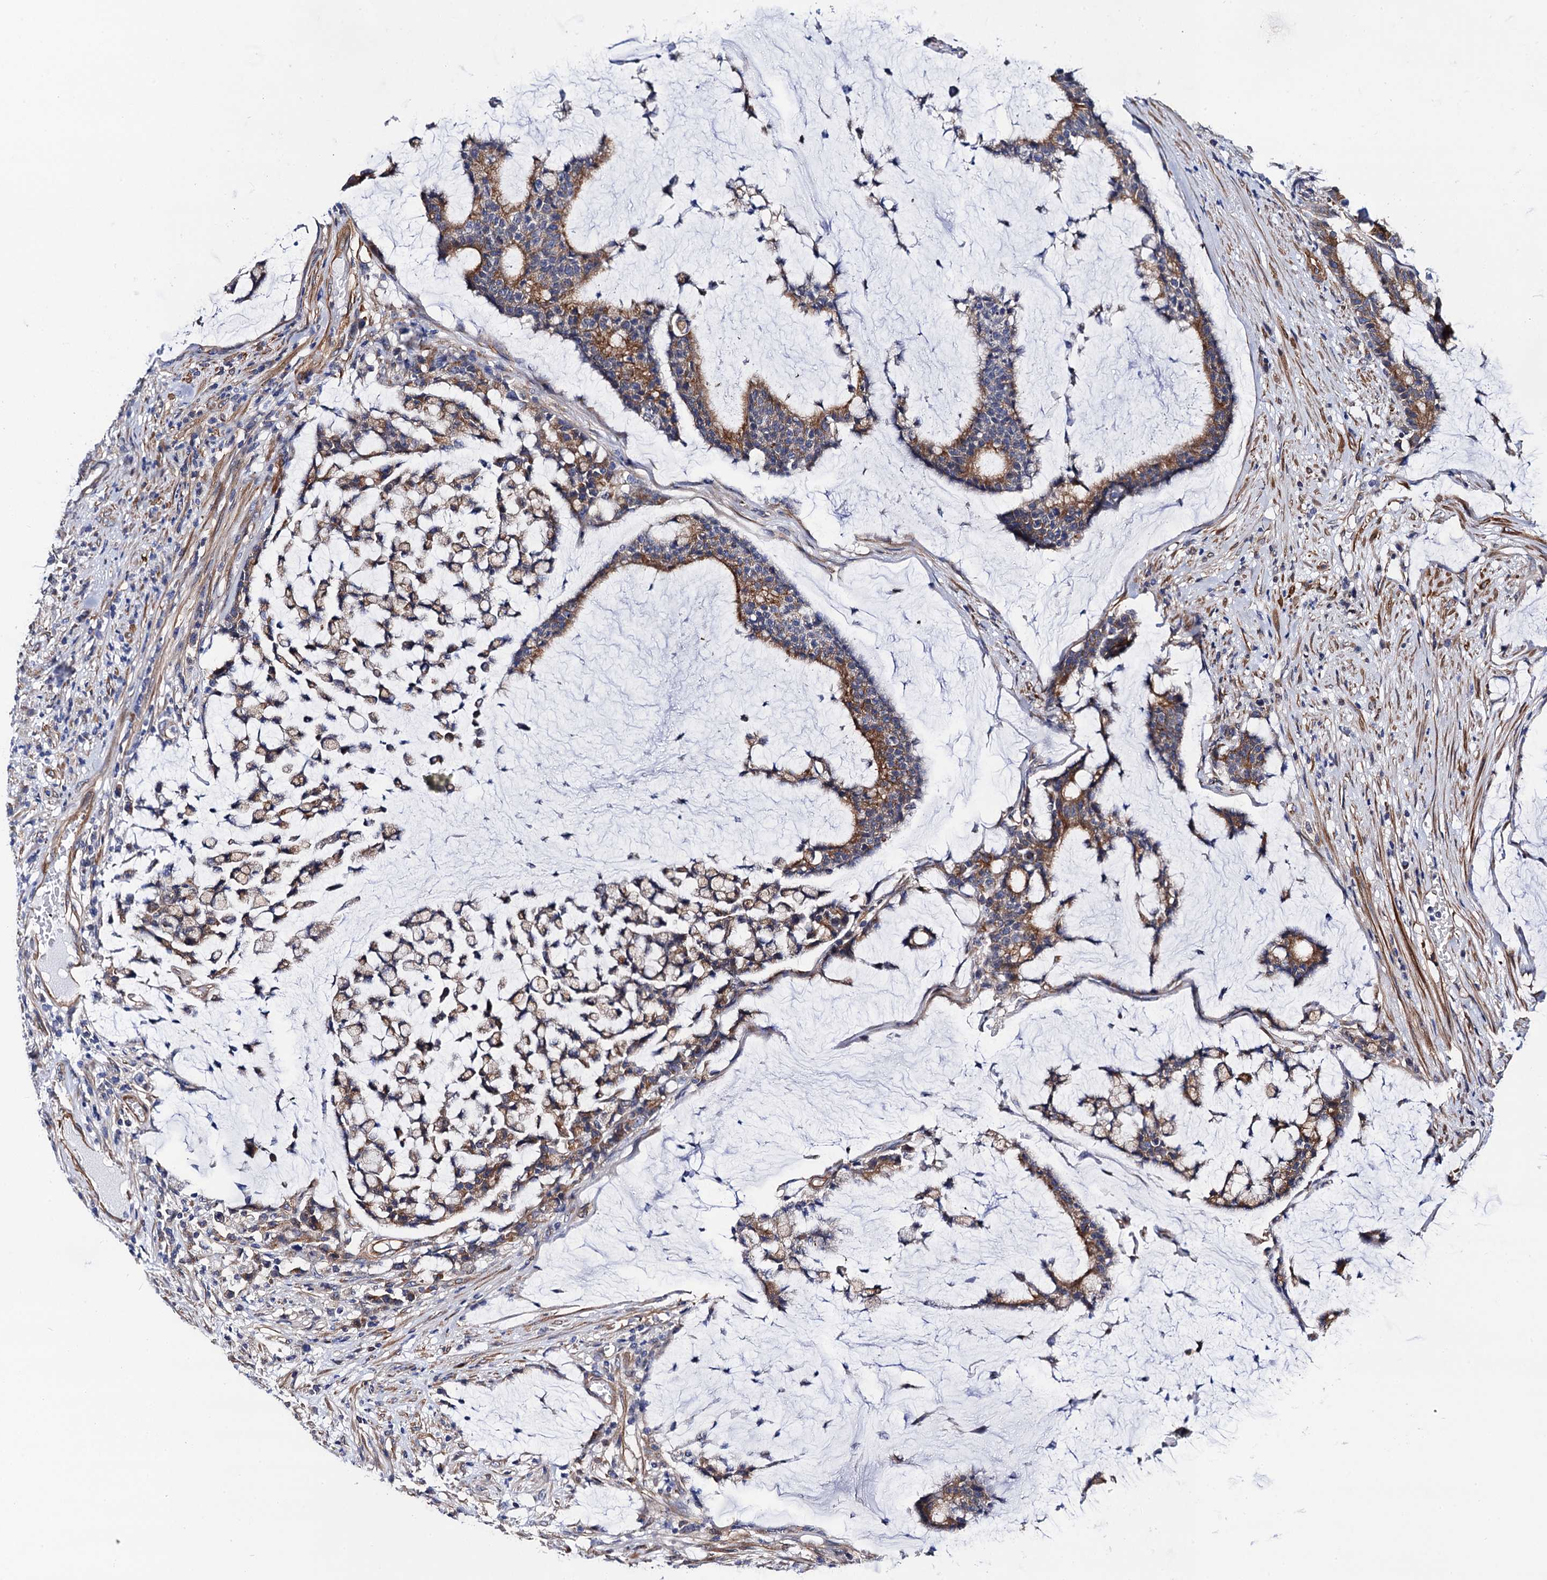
{"staining": {"intensity": "moderate", "quantity": ">75%", "location": "cytoplasmic/membranous"}, "tissue": "colorectal cancer", "cell_type": "Tumor cells", "image_type": "cancer", "snomed": [{"axis": "morphology", "description": "Adenocarcinoma, NOS"}, {"axis": "topography", "description": "Colon"}], "caption": "Approximately >75% of tumor cells in colorectal cancer reveal moderate cytoplasmic/membranous protein expression as visualized by brown immunohistochemical staining.", "gene": "ZDHHC18", "patient": {"sex": "female", "age": 84}}